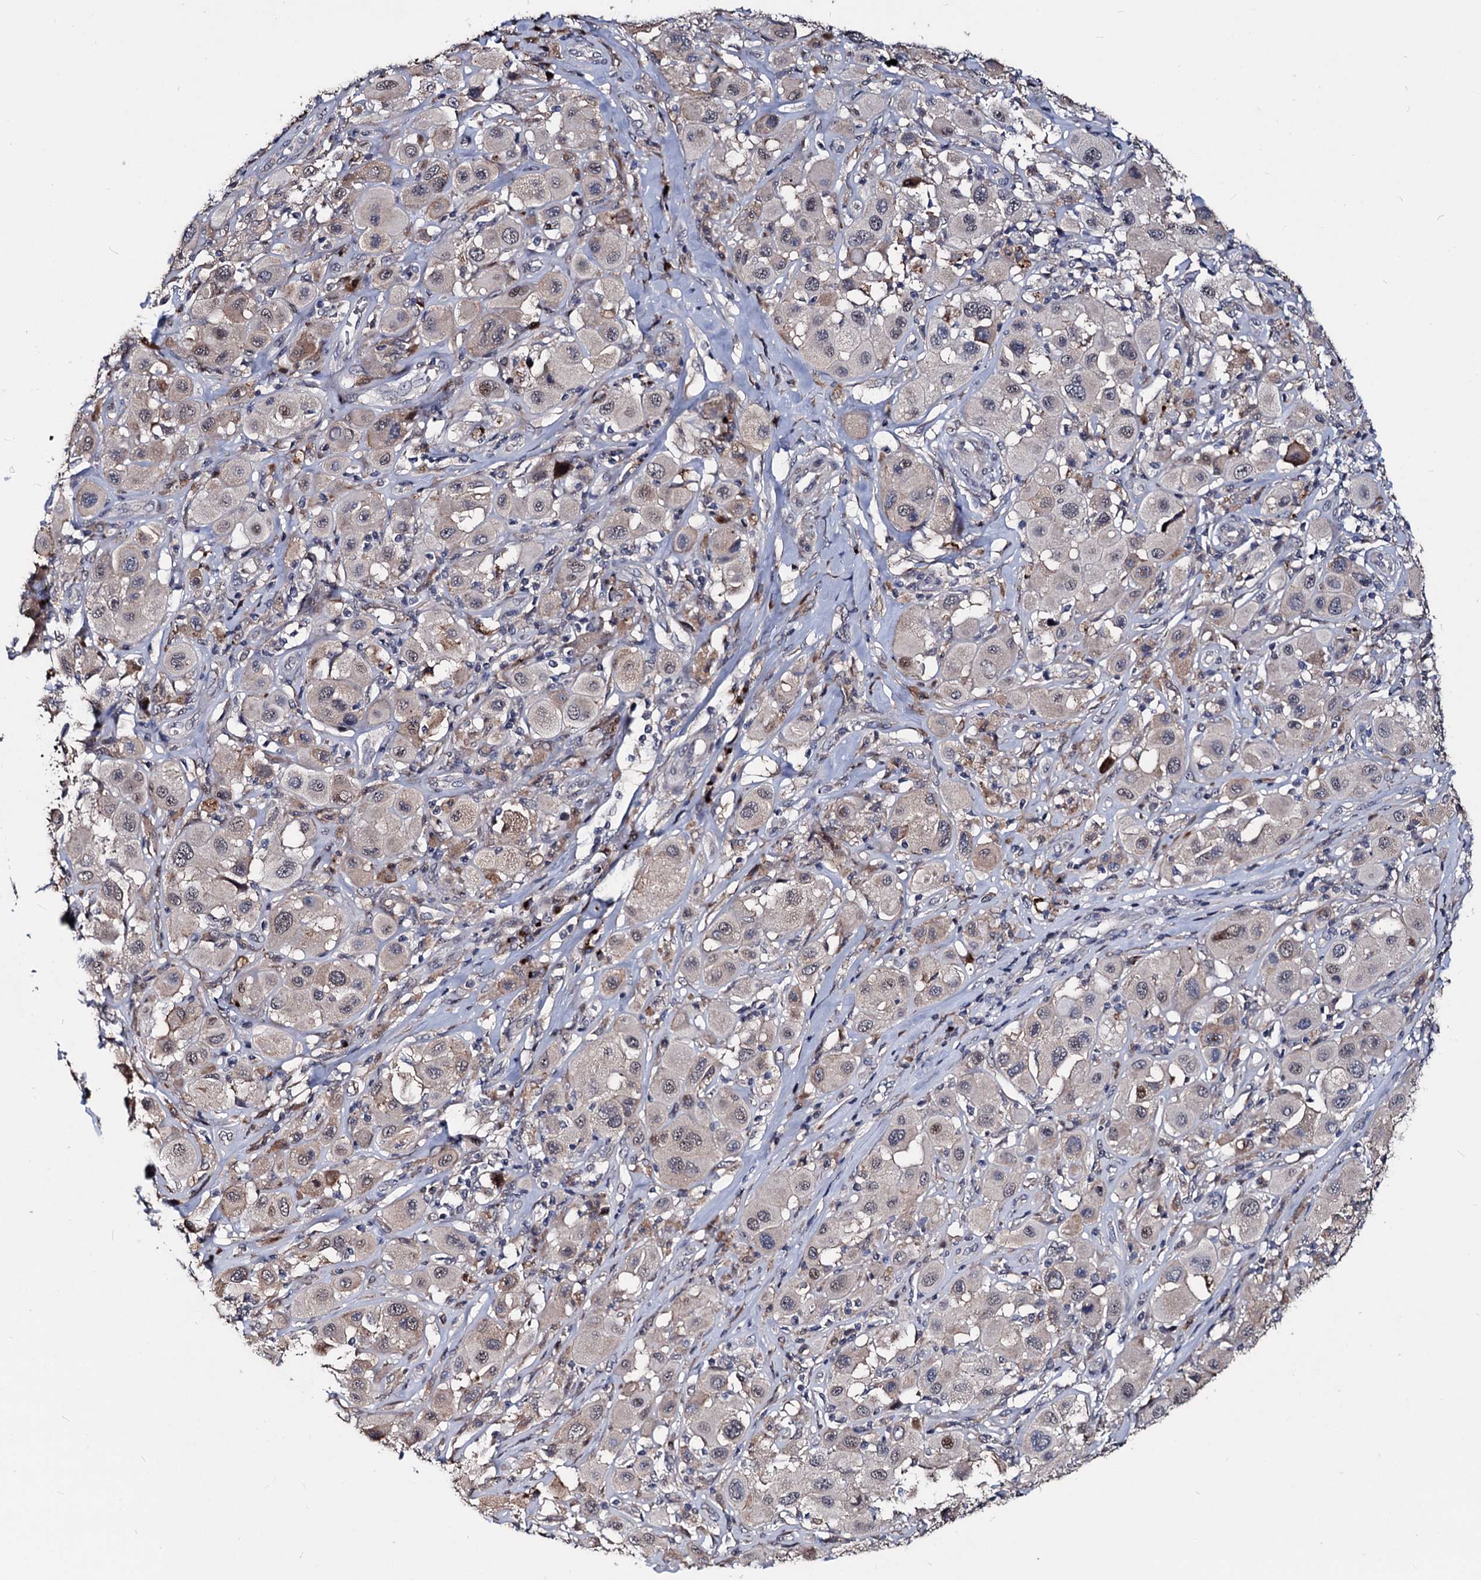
{"staining": {"intensity": "weak", "quantity": "<25%", "location": "nuclear"}, "tissue": "melanoma", "cell_type": "Tumor cells", "image_type": "cancer", "snomed": [{"axis": "morphology", "description": "Malignant melanoma, Metastatic site"}, {"axis": "topography", "description": "Skin"}], "caption": "Image shows no significant protein positivity in tumor cells of melanoma. The staining was performed using DAB to visualize the protein expression in brown, while the nuclei were stained in blue with hematoxylin (Magnification: 20x).", "gene": "SMAGP", "patient": {"sex": "male", "age": 41}}